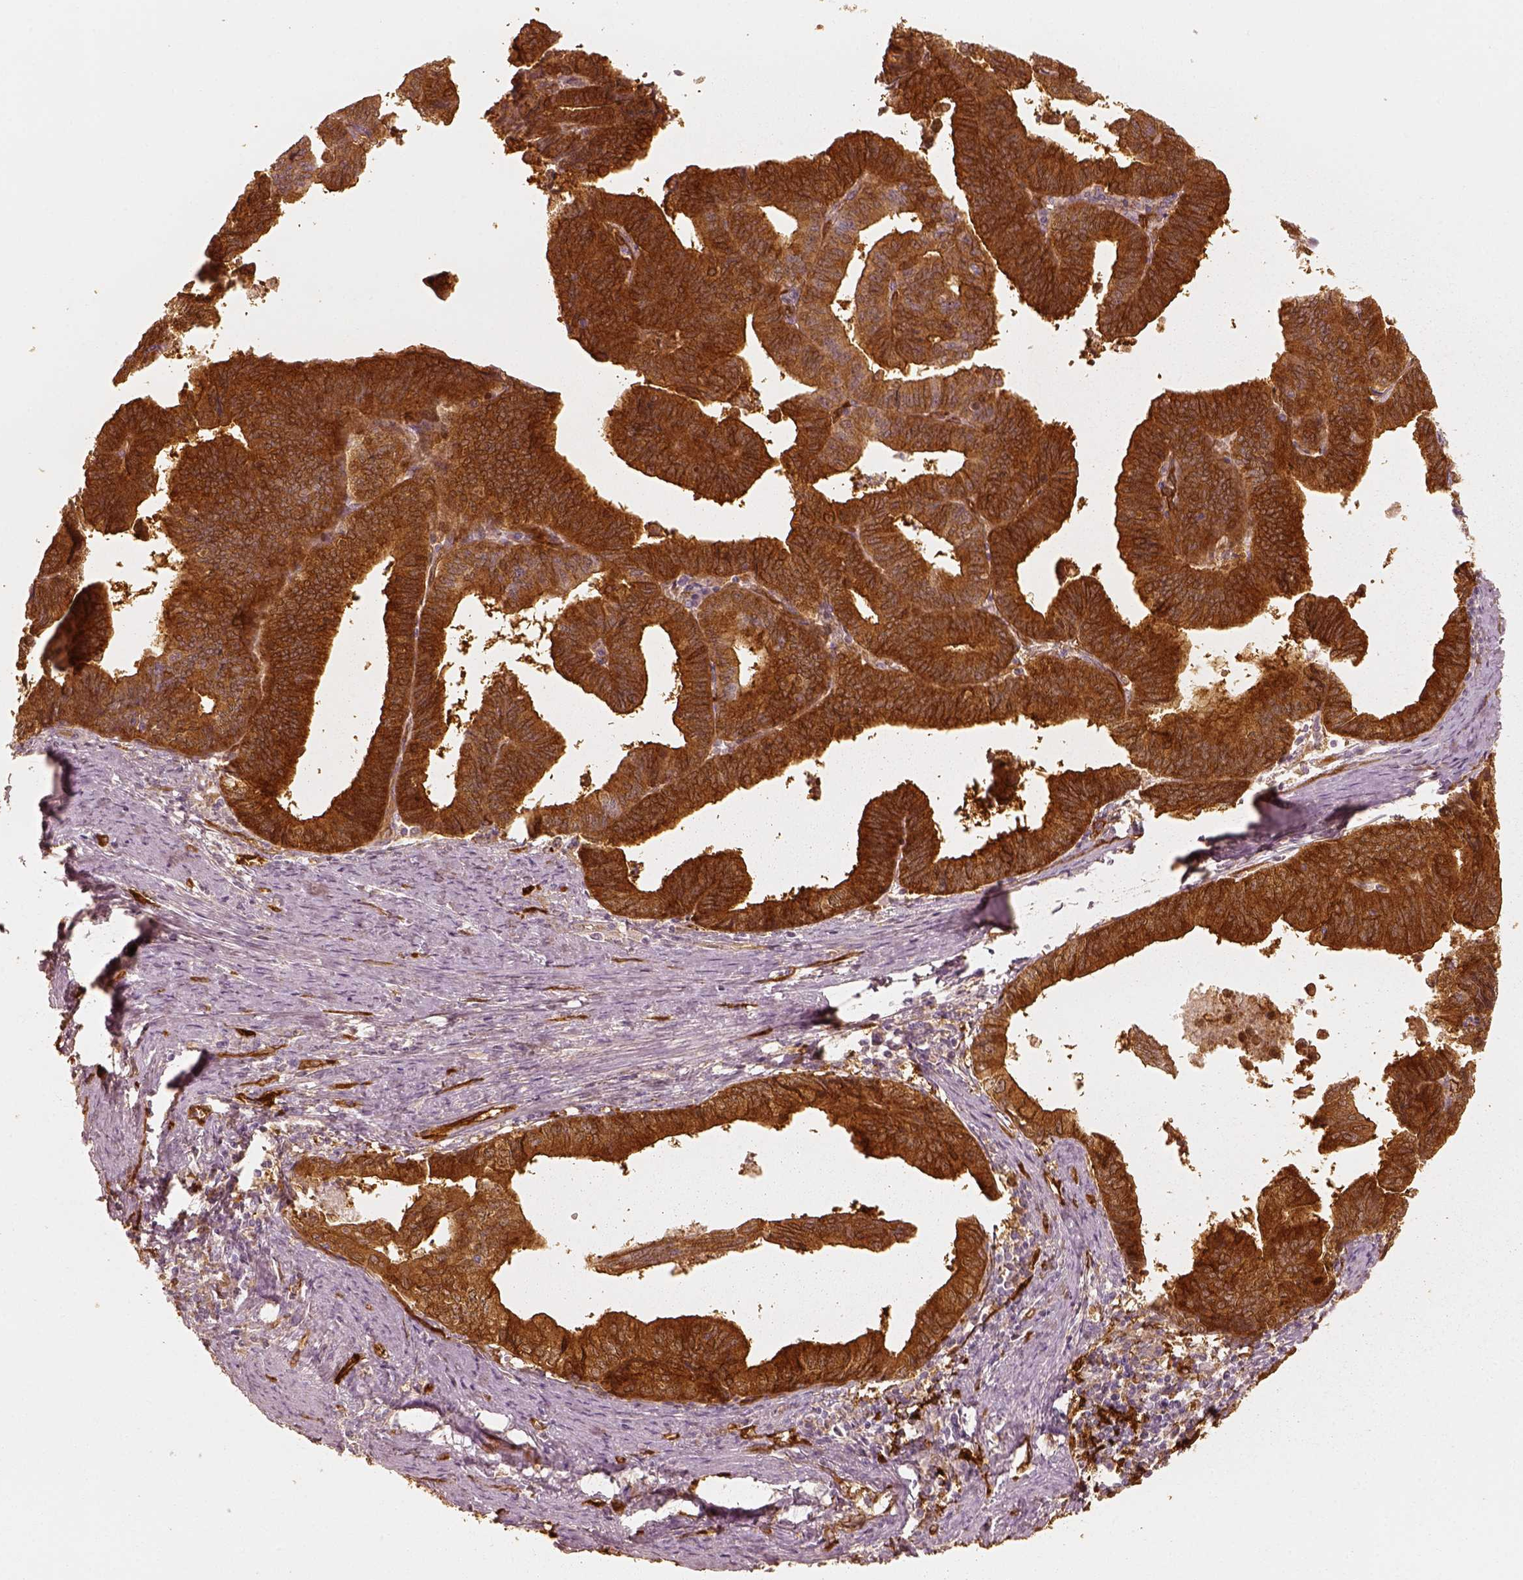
{"staining": {"intensity": "strong", "quantity": ">75%", "location": "cytoplasmic/membranous"}, "tissue": "endometrial cancer", "cell_type": "Tumor cells", "image_type": "cancer", "snomed": [{"axis": "morphology", "description": "Adenocarcinoma, NOS"}, {"axis": "topography", "description": "Endometrium"}], "caption": "Adenocarcinoma (endometrial) tissue reveals strong cytoplasmic/membranous expression in approximately >75% of tumor cells", "gene": "FSCN1", "patient": {"sex": "female", "age": 65}}